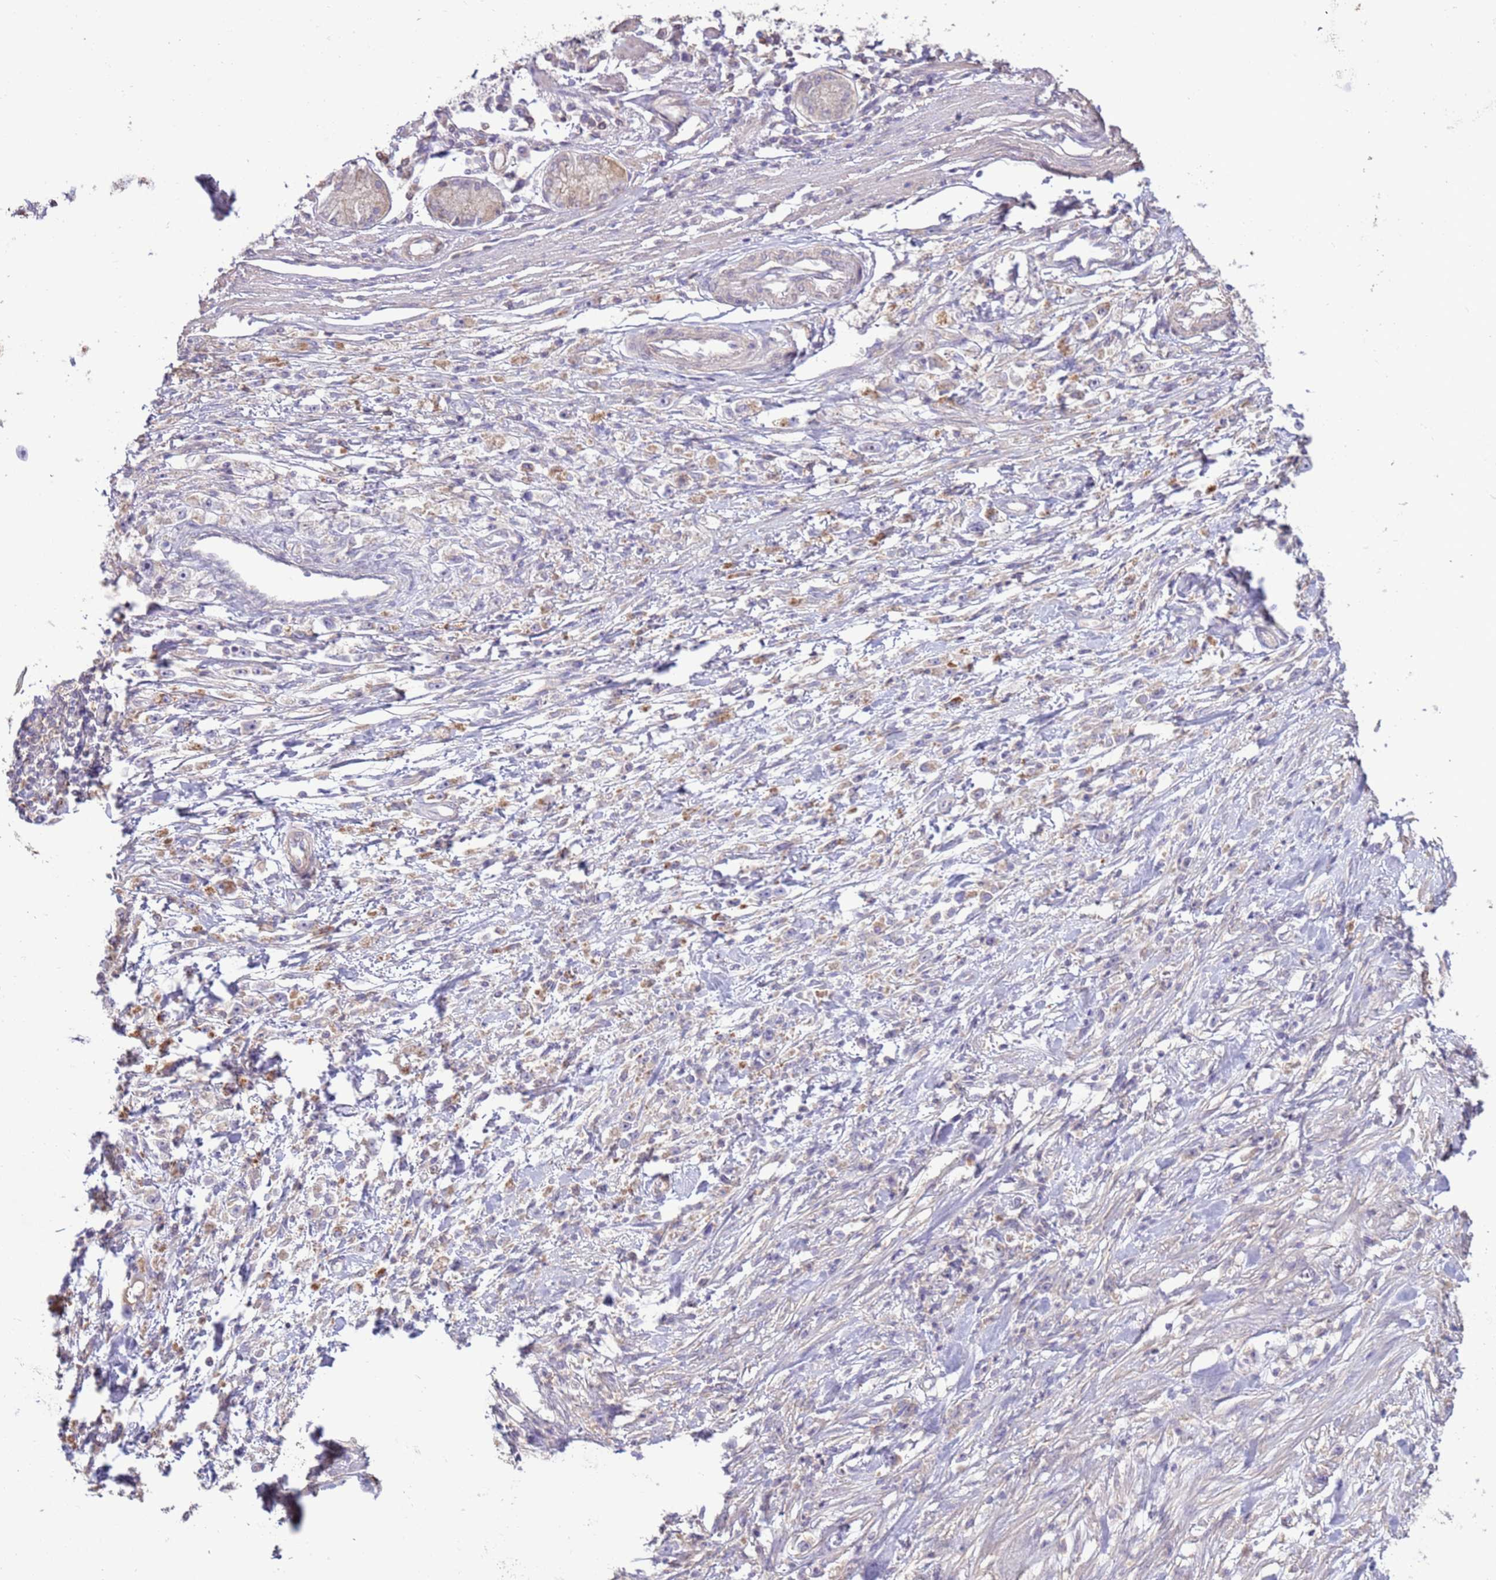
{"staining": {"intensity": "weak", "quantity": "<25%", "location": "cytoplasmic/membranous"}, "tissue": "stomach cancer", "cell_type": "Tumor cells", "image_type": "cancer", "snomed": [{"axis": "morphology", "description": "Adenocarcinoma, NOS"}, {"axis": "topography", "description": "Stomach"}], "caption": "Immunohistochemical staining of adenocarcinoma (stomach) reveals no significant staining in tumor cells. Brightfield microscopy of IHC stained with DAB (brown) and hematoxylin (blue), captured at high magnification.", "gene": "EVA1B", "patient": {"sex": "female", "age": 59}}